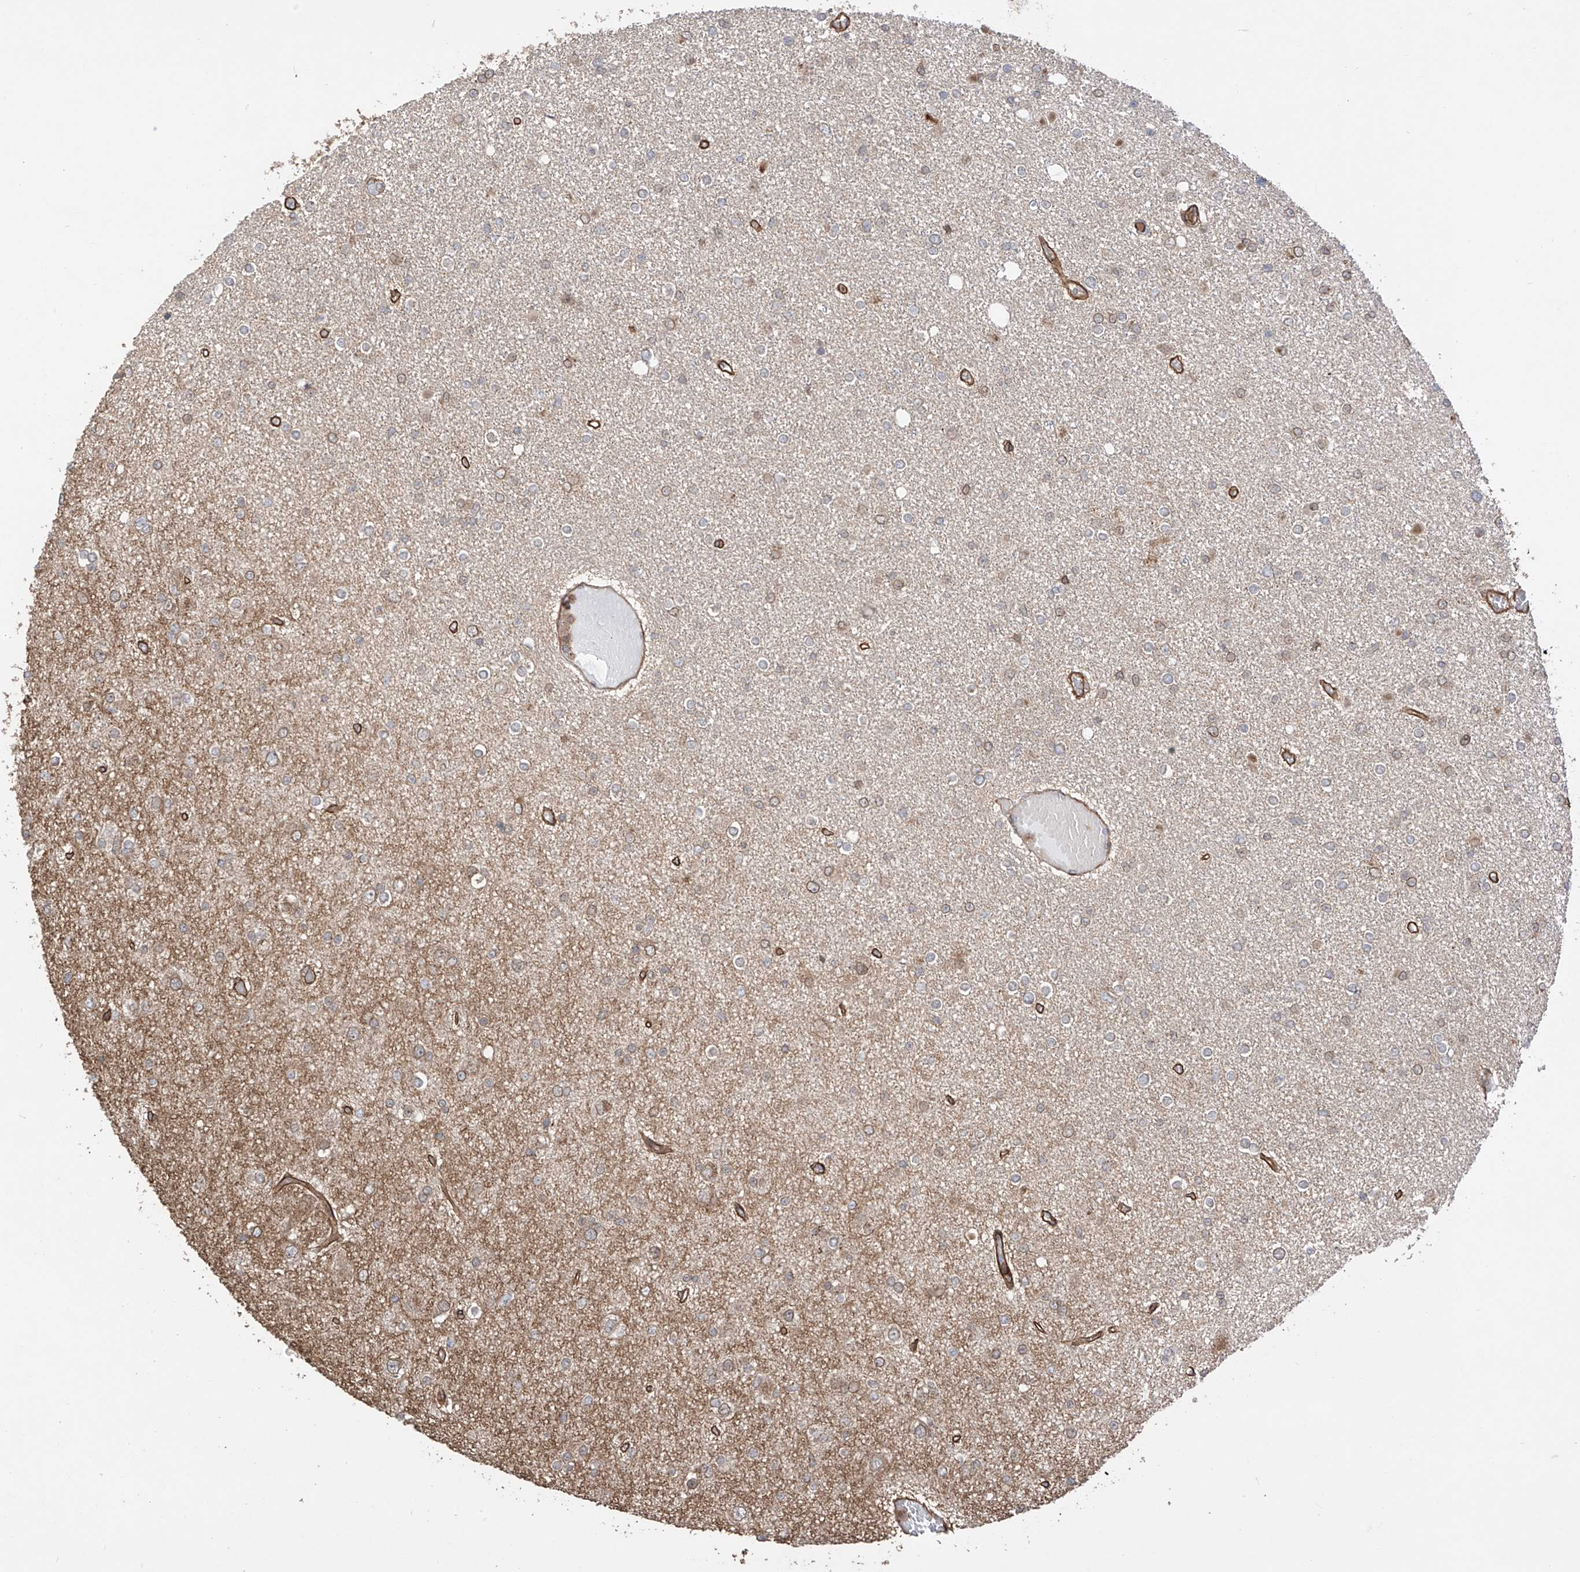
{"staining": {"intensity": "negative", "quantity": "none", "location": "none"}, "tissue": "glioma", "cell_type": "Tumor cells", "image_type": "cancer", "snomed": [{"axis": "morphology", "description": "Glioma, malignant, Low grade"}, {"axis": "topography", "description": "Brain"}], "caption": "Human glioma stained for a protein using immunohistochemistry (IHC) shows no positivity in tumor cells.", "gene": "AHCTF1", "patient": {"sex": "female", "age": 22}}